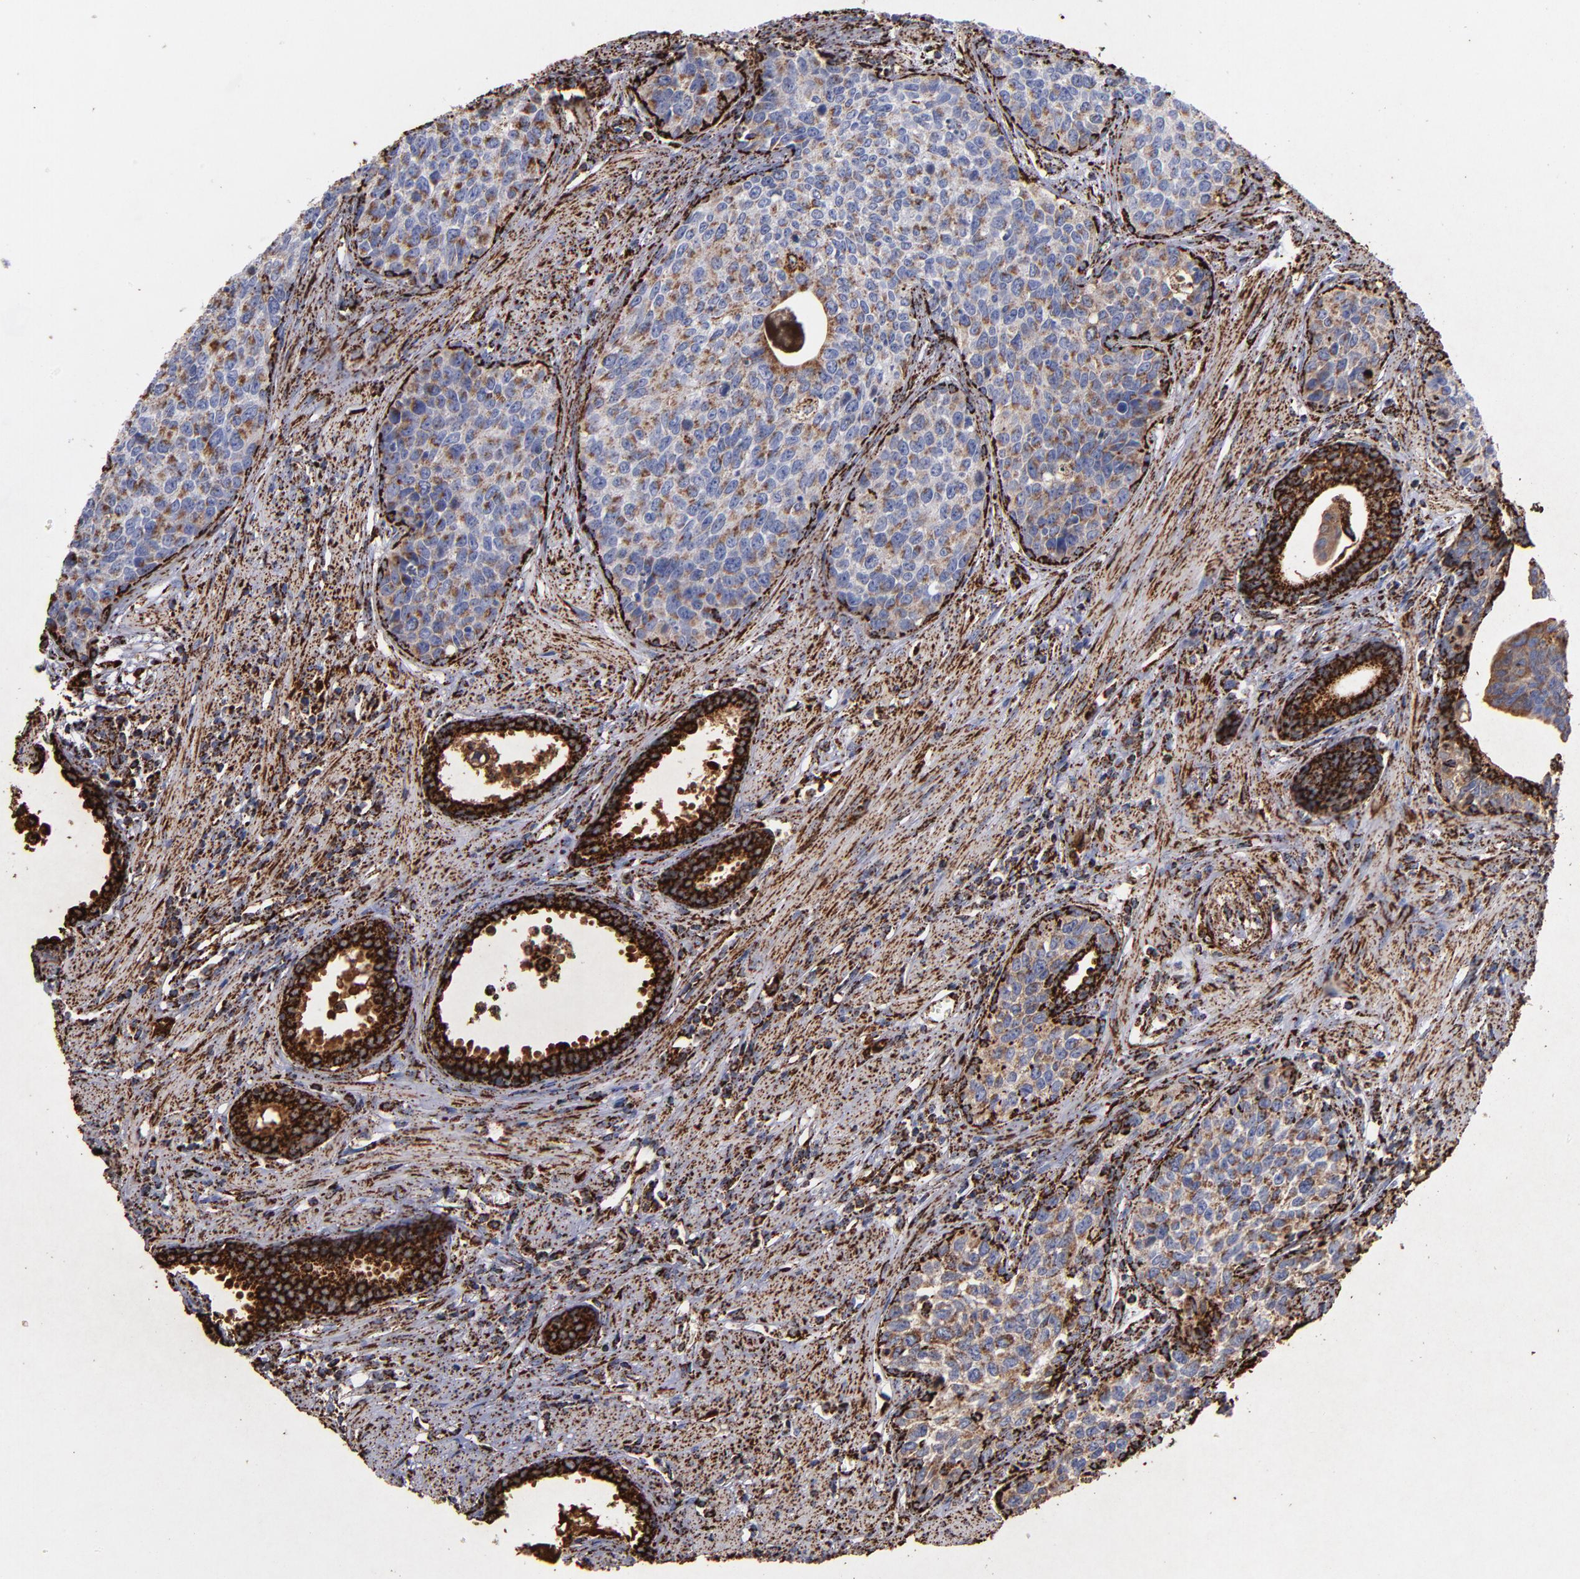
{"staining": {"intensity": "moderate", "quantity": ">75%", "location": "cytoplasmic/membranous"}, "tissue": "urothelial cancer", "cell_type": "Tumor cells", "image_type": "cancer", "snomed": [{"axis": "morphology", "description": "Urothelial carcinoma, High grade"}, {"axis": "topography", "description": "Urinary bladder"}], "caption": "Human urothelial carcinoma (high-grade) stained with a protein marker displays moderate staining in tumor cells.", "gene": "SOD2", "patient": {"sex": "male", "age": 81}}